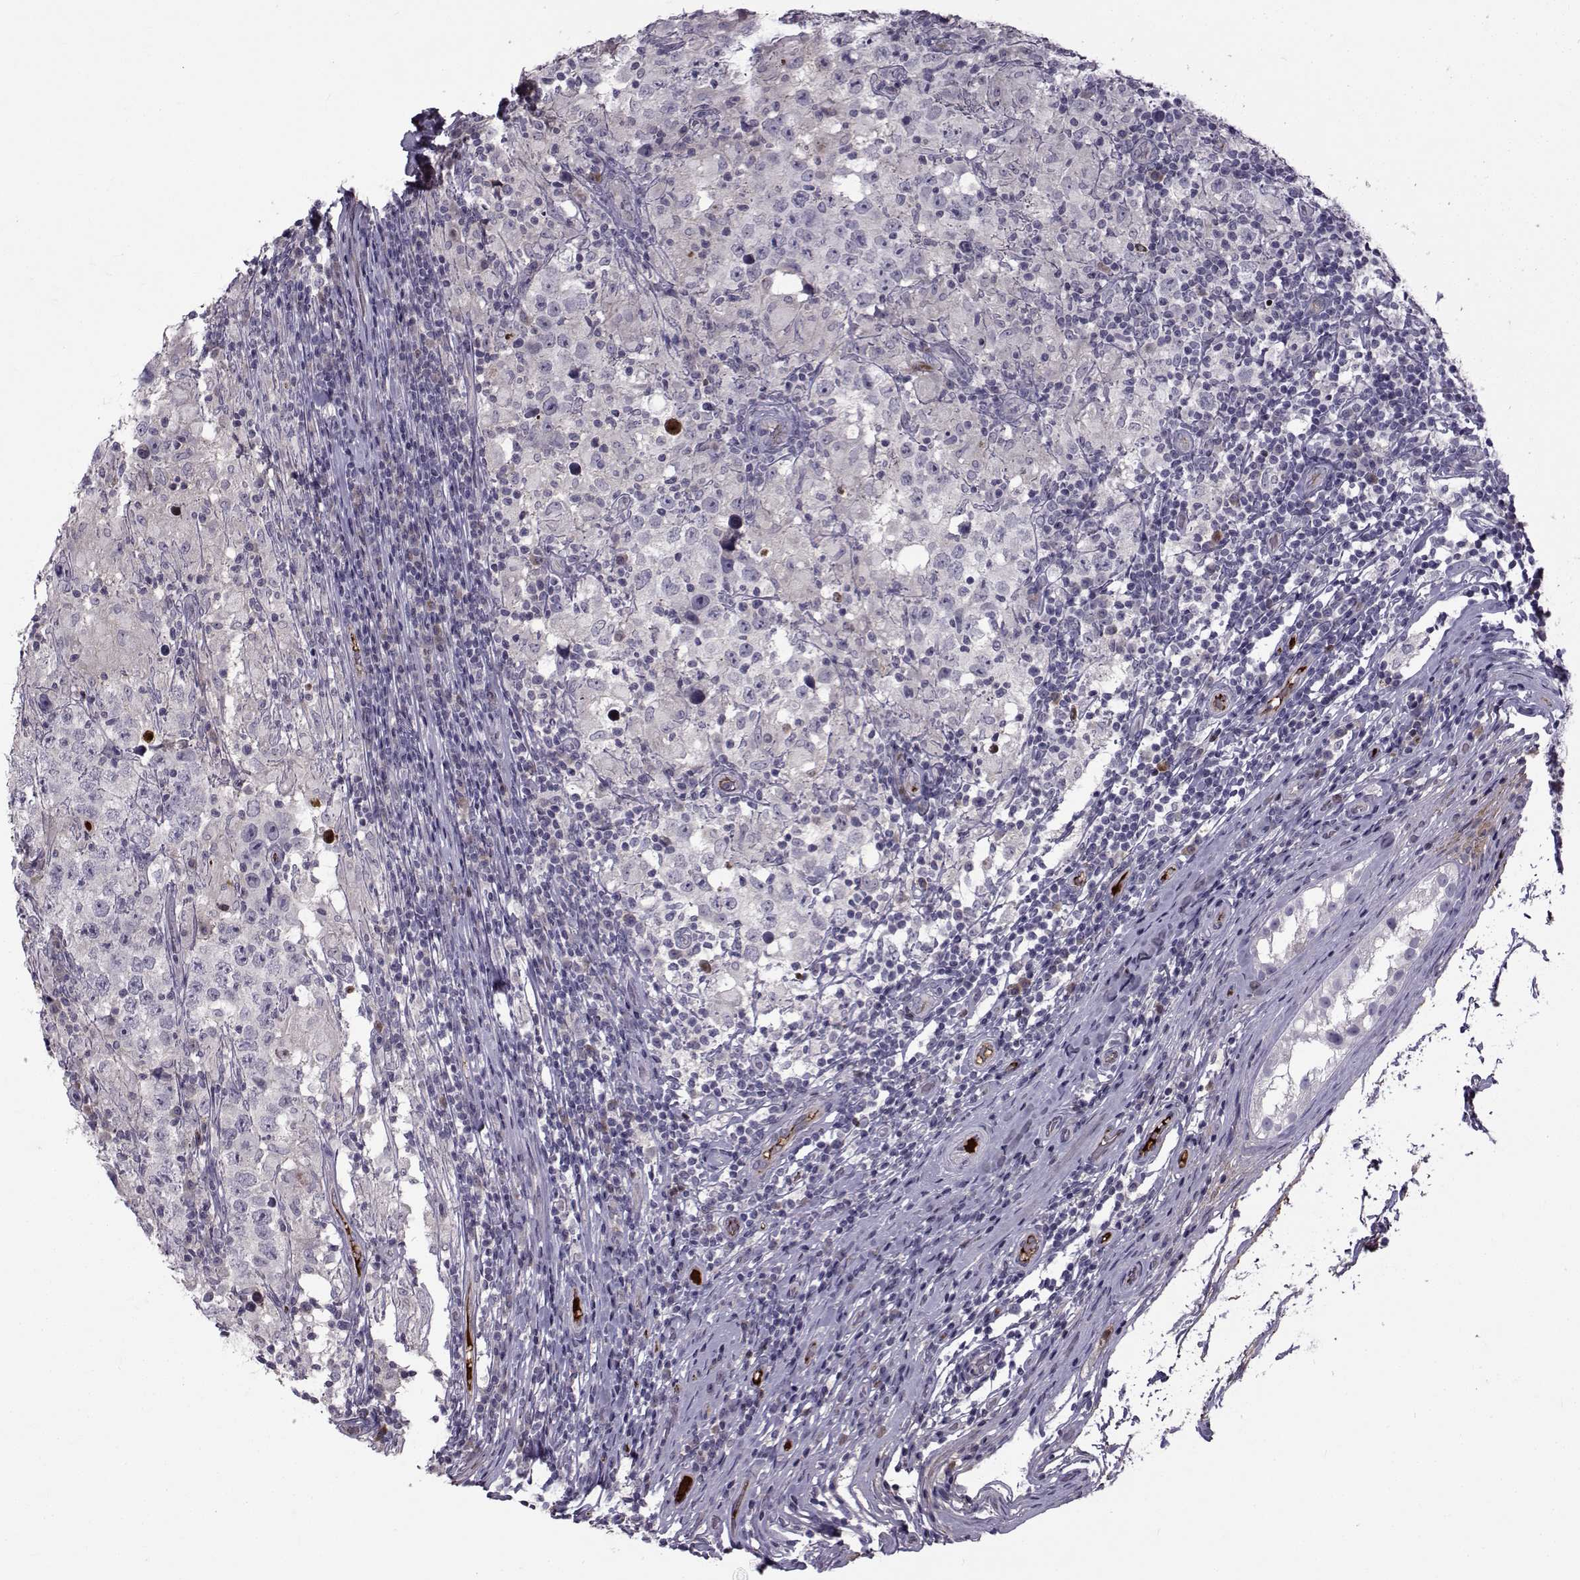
{"staining": {"intensity": "negative", "quantity": "none", "location": "none"}, "tissue": "testis cancer", "cell_type": "Tumor cells", "image_type": "cancer", "snomed": [{"axis": "morphology", "description": "Seminoma, NOS"}, {"axis": "morphology", "description": "Carcinoma, Embryonal, NOS"}, {"axis": "topography", "description": "Testis"}], "caption": "IHC micrograph of neoplastic tissue: testis cancer (seminoma) stained with DAB exhibits no significant protein expression in tumor cells.", "gene": "TNFRSF11B", "patient": {"sex": "male", "age": 41}}